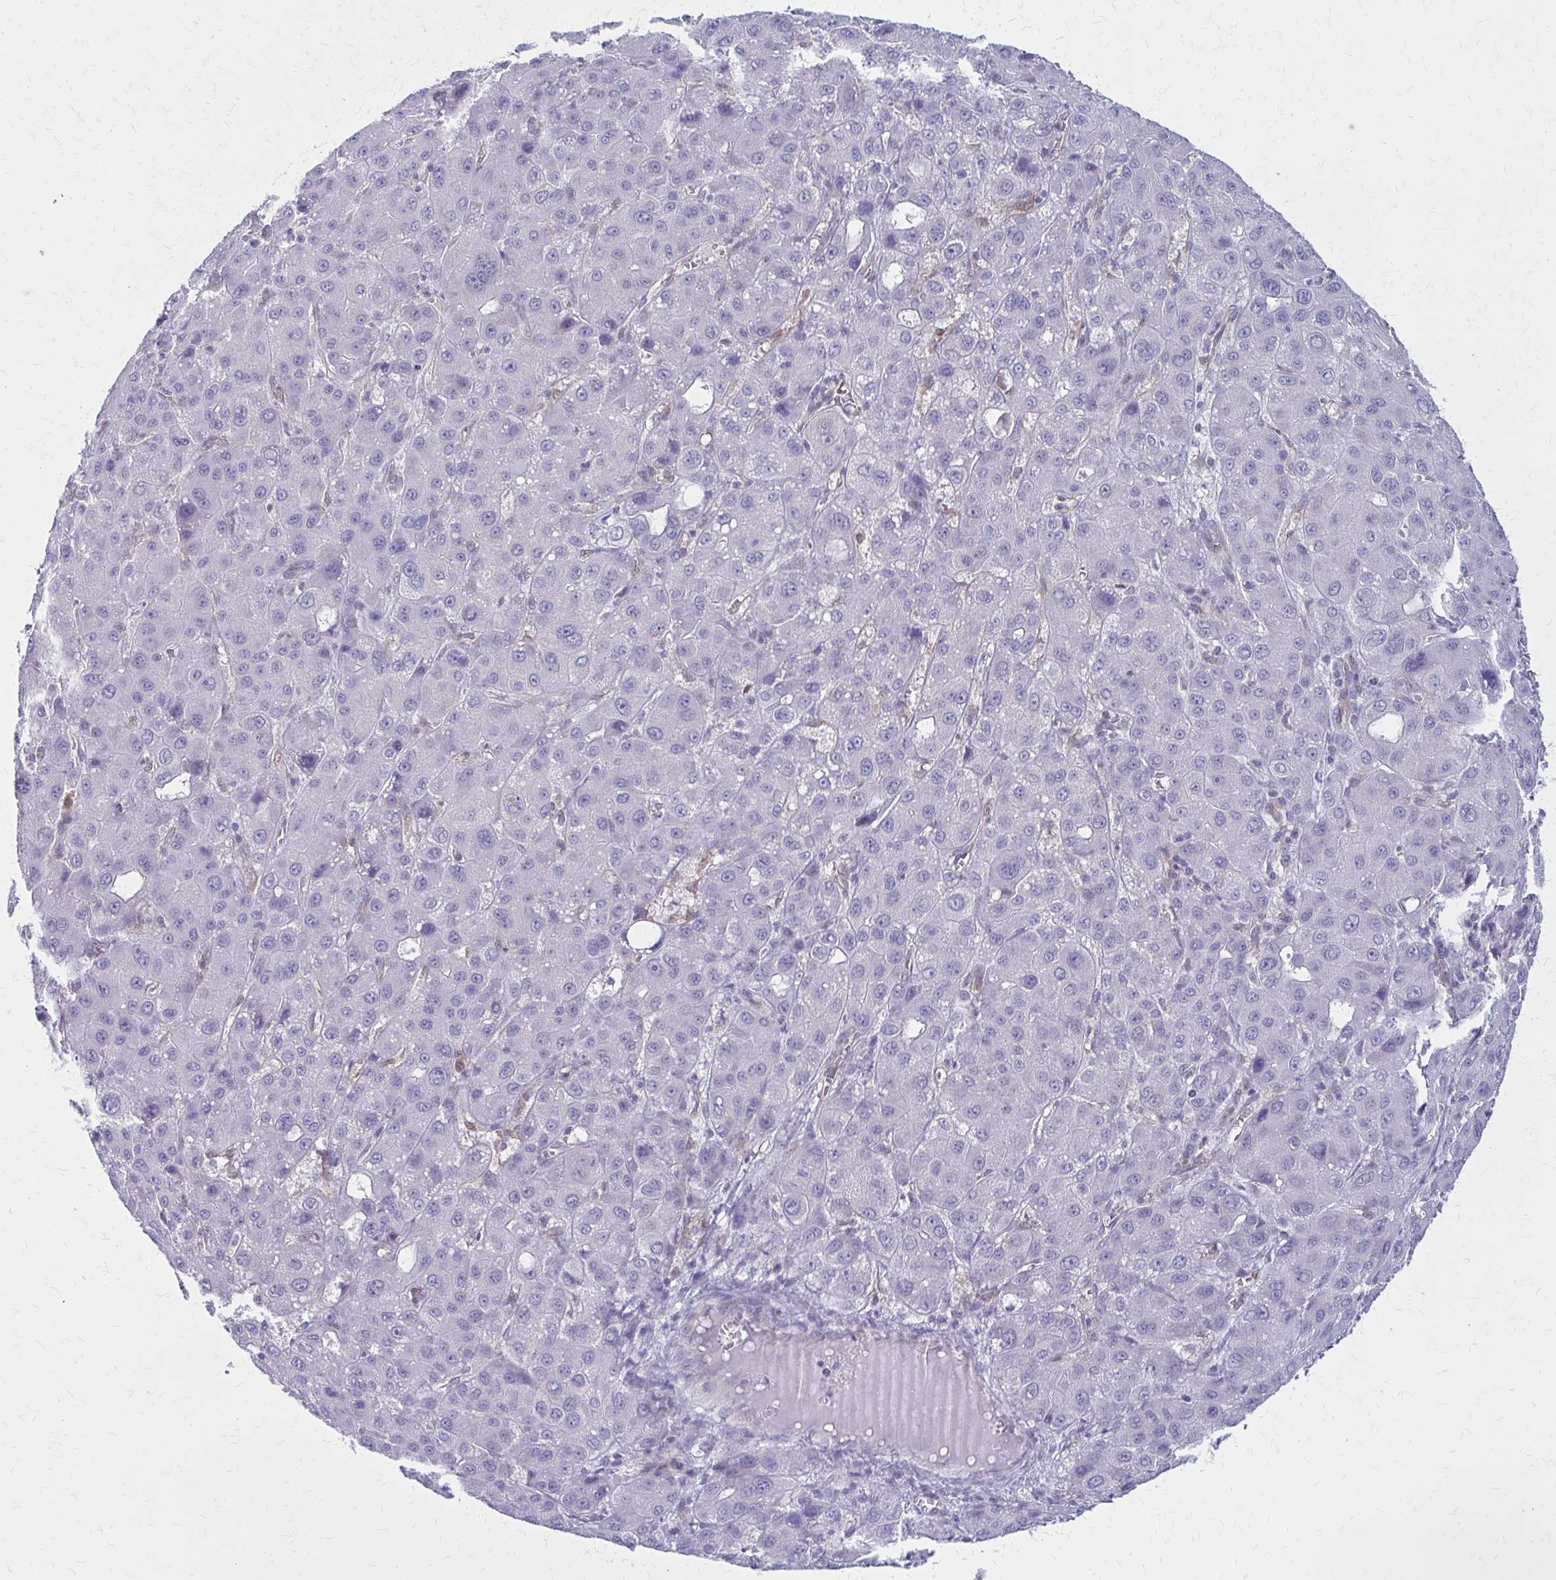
{"staining": {"intensity": "negative", "quantity": "none", "location": "none"}, "tissue": "liver cancer", "cell_type": "Tumor cells", "image_type": "cancer", "snomed": [{"axis": "morphology", "description": "Carcinoma, Hepatocellular, NOS"}, {"axis": "topography", "description": "Liver"}], "caption": "Hepatocellular carcinoma (liver) stained for a protein using immunohistochemistry exhibits no positivity tumor cells.", "gene": "CLIC2", "patient": {"sex": "male", "age": 55}}